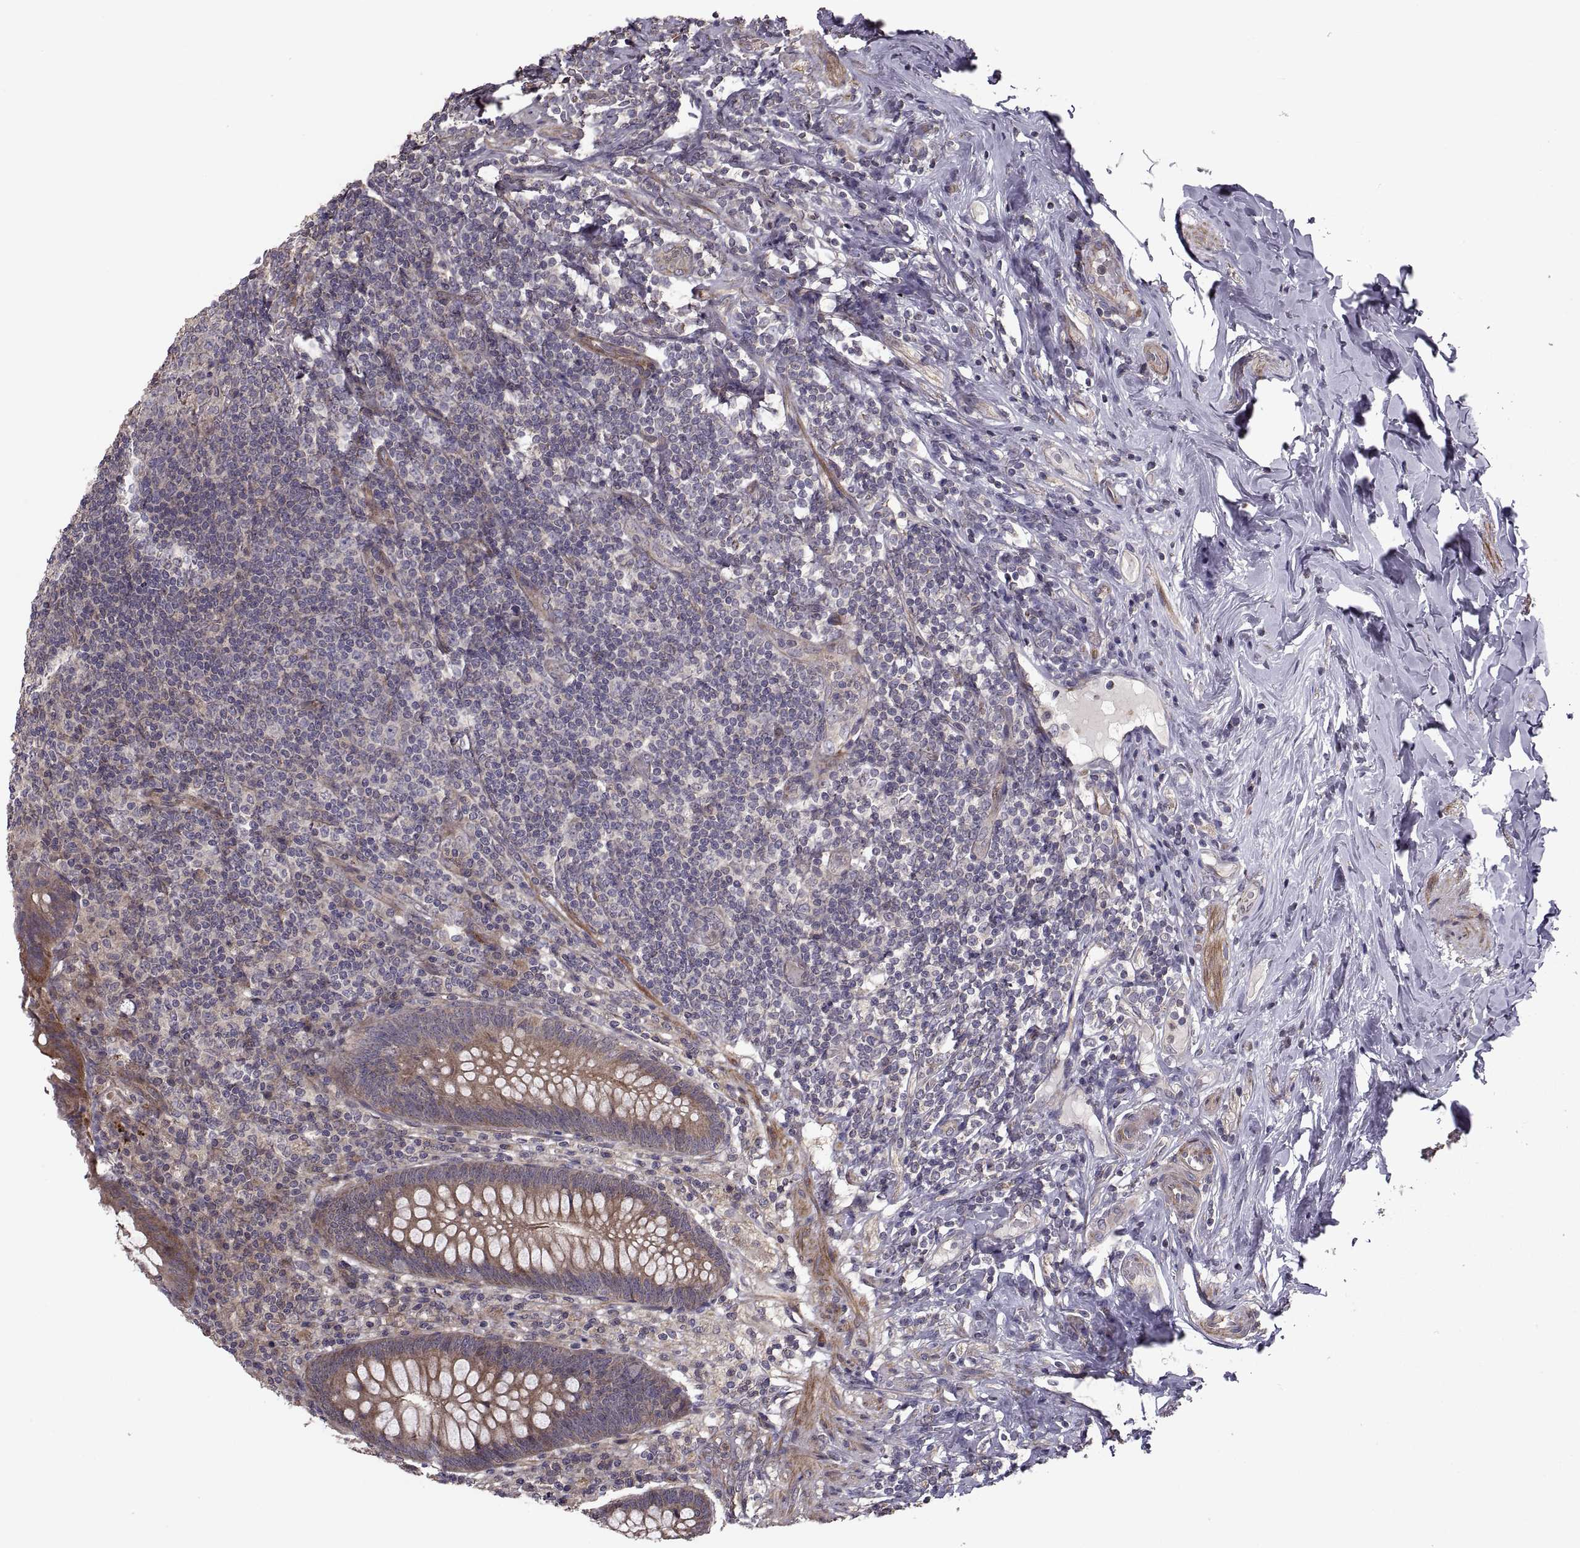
{"staining": {"intensity": "strong", "quantity": "25%-75%", "location": "cytoplasmic/membranous"}, "tissue": "appendix", "cell_type": "Glandular cells", "image_type": "normal", "snomed": [{"axis": "morphology", "description": "Normal tissue, NOS"}, {"axis": "topography", "description": "Appendix"}], "caption": "A high-resolution histopathology image shows immunohistochemistry staining of normal appendix, which reveals strong cytoplasmic/membranous staining in about 25%-75% of glandular cells. (Brightfield microscopy of DAB IHC at high magnification).", "gene": "PMM2", "patient": {"sex": "male", "age": 47}}